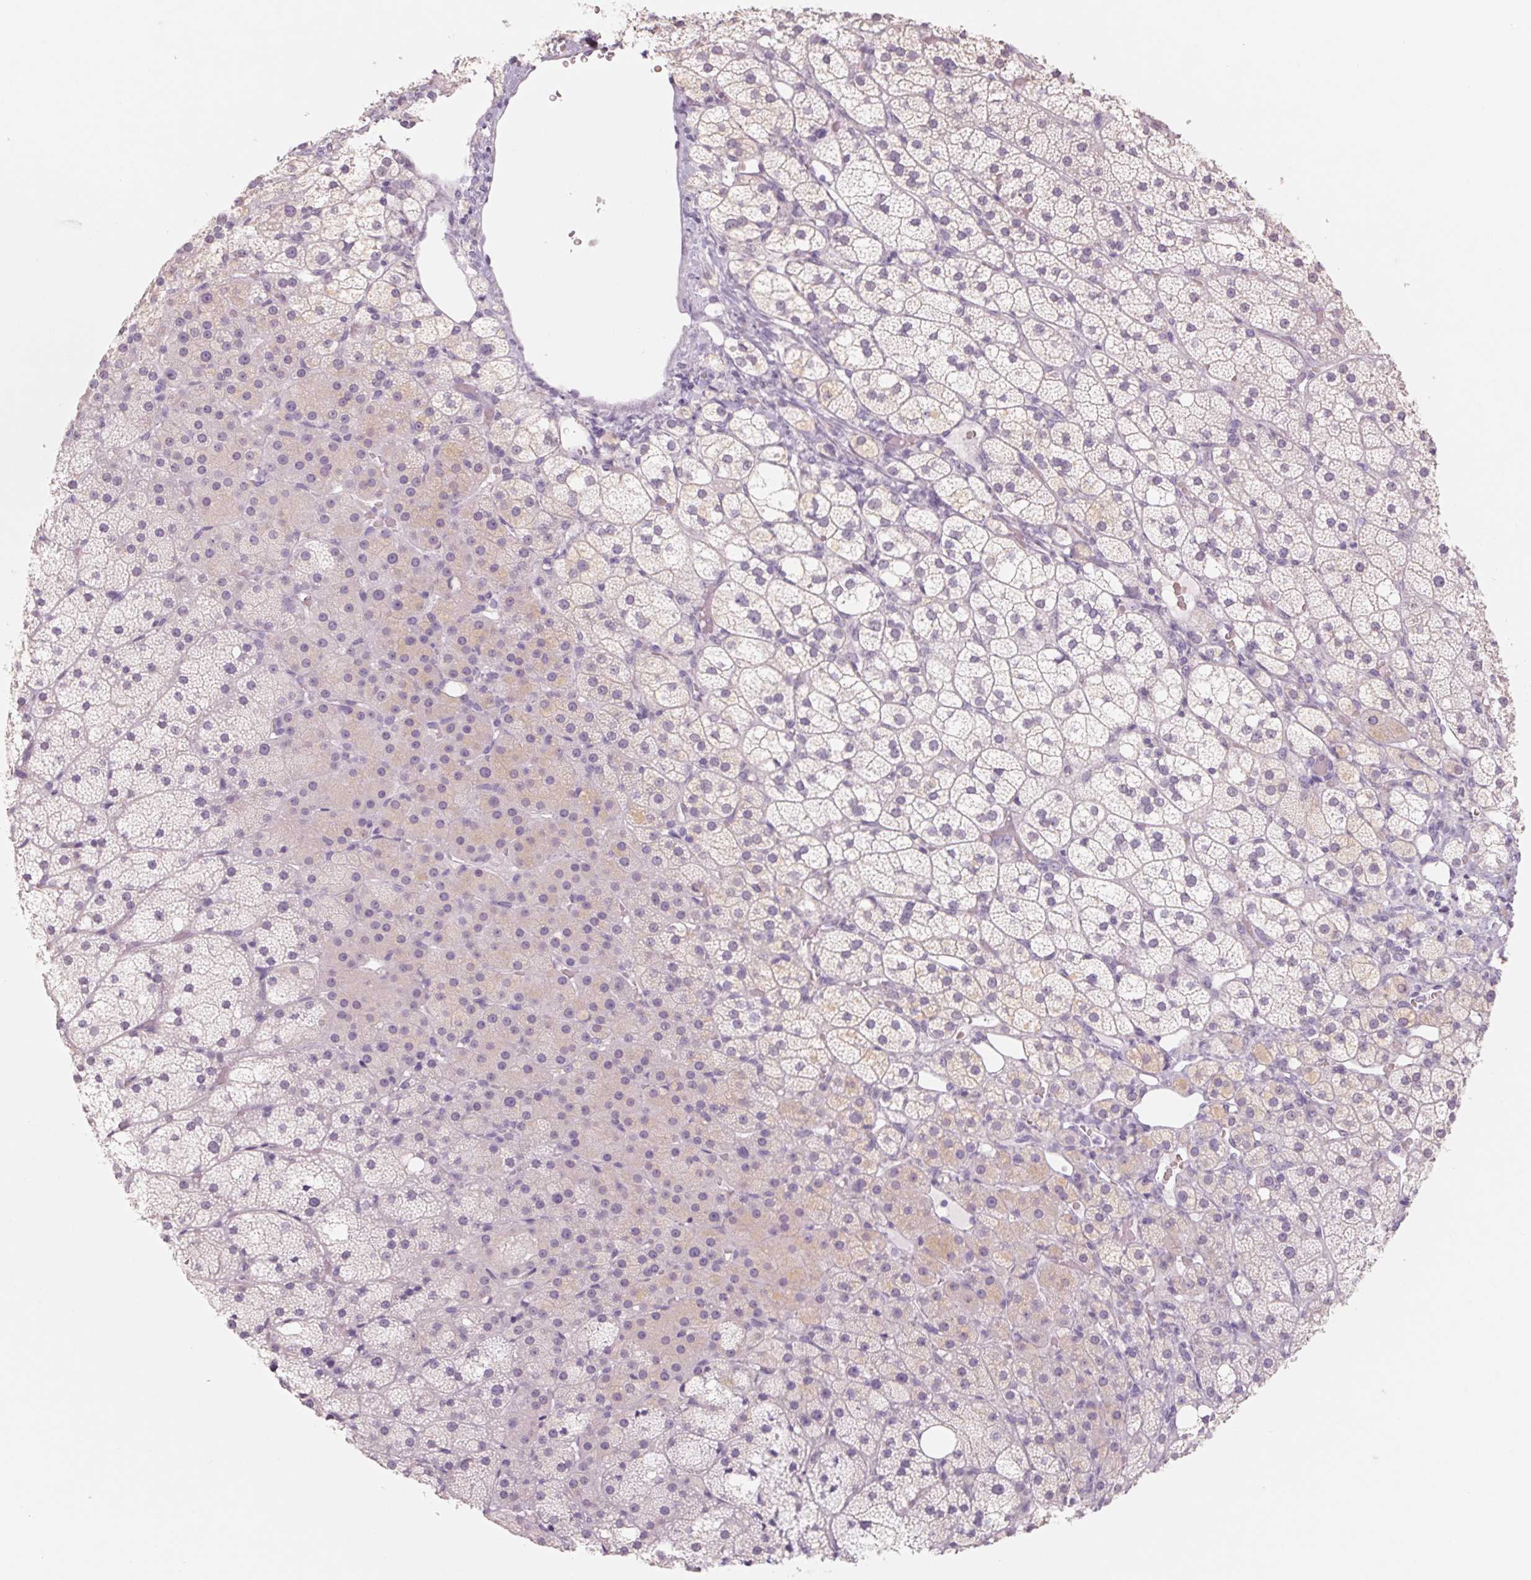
{"staining": {"intensity": "negative", "quantity": "none", "location": "none"}, "tissue": "adrenal gland", "cell_type": "Glandular cells", "image_type": "normal", "snomed": [{"axis": "morphology", "description": "Normal tissue, NOS"}, {"axis": "topography", "description": "Adrenal gland"}], "caption": "An image of adrenal gland stained for a protein reveals no brown staining in glandular cells.", "gene": "POU1F1", "patient": {"sex": "male", "age": 53}}